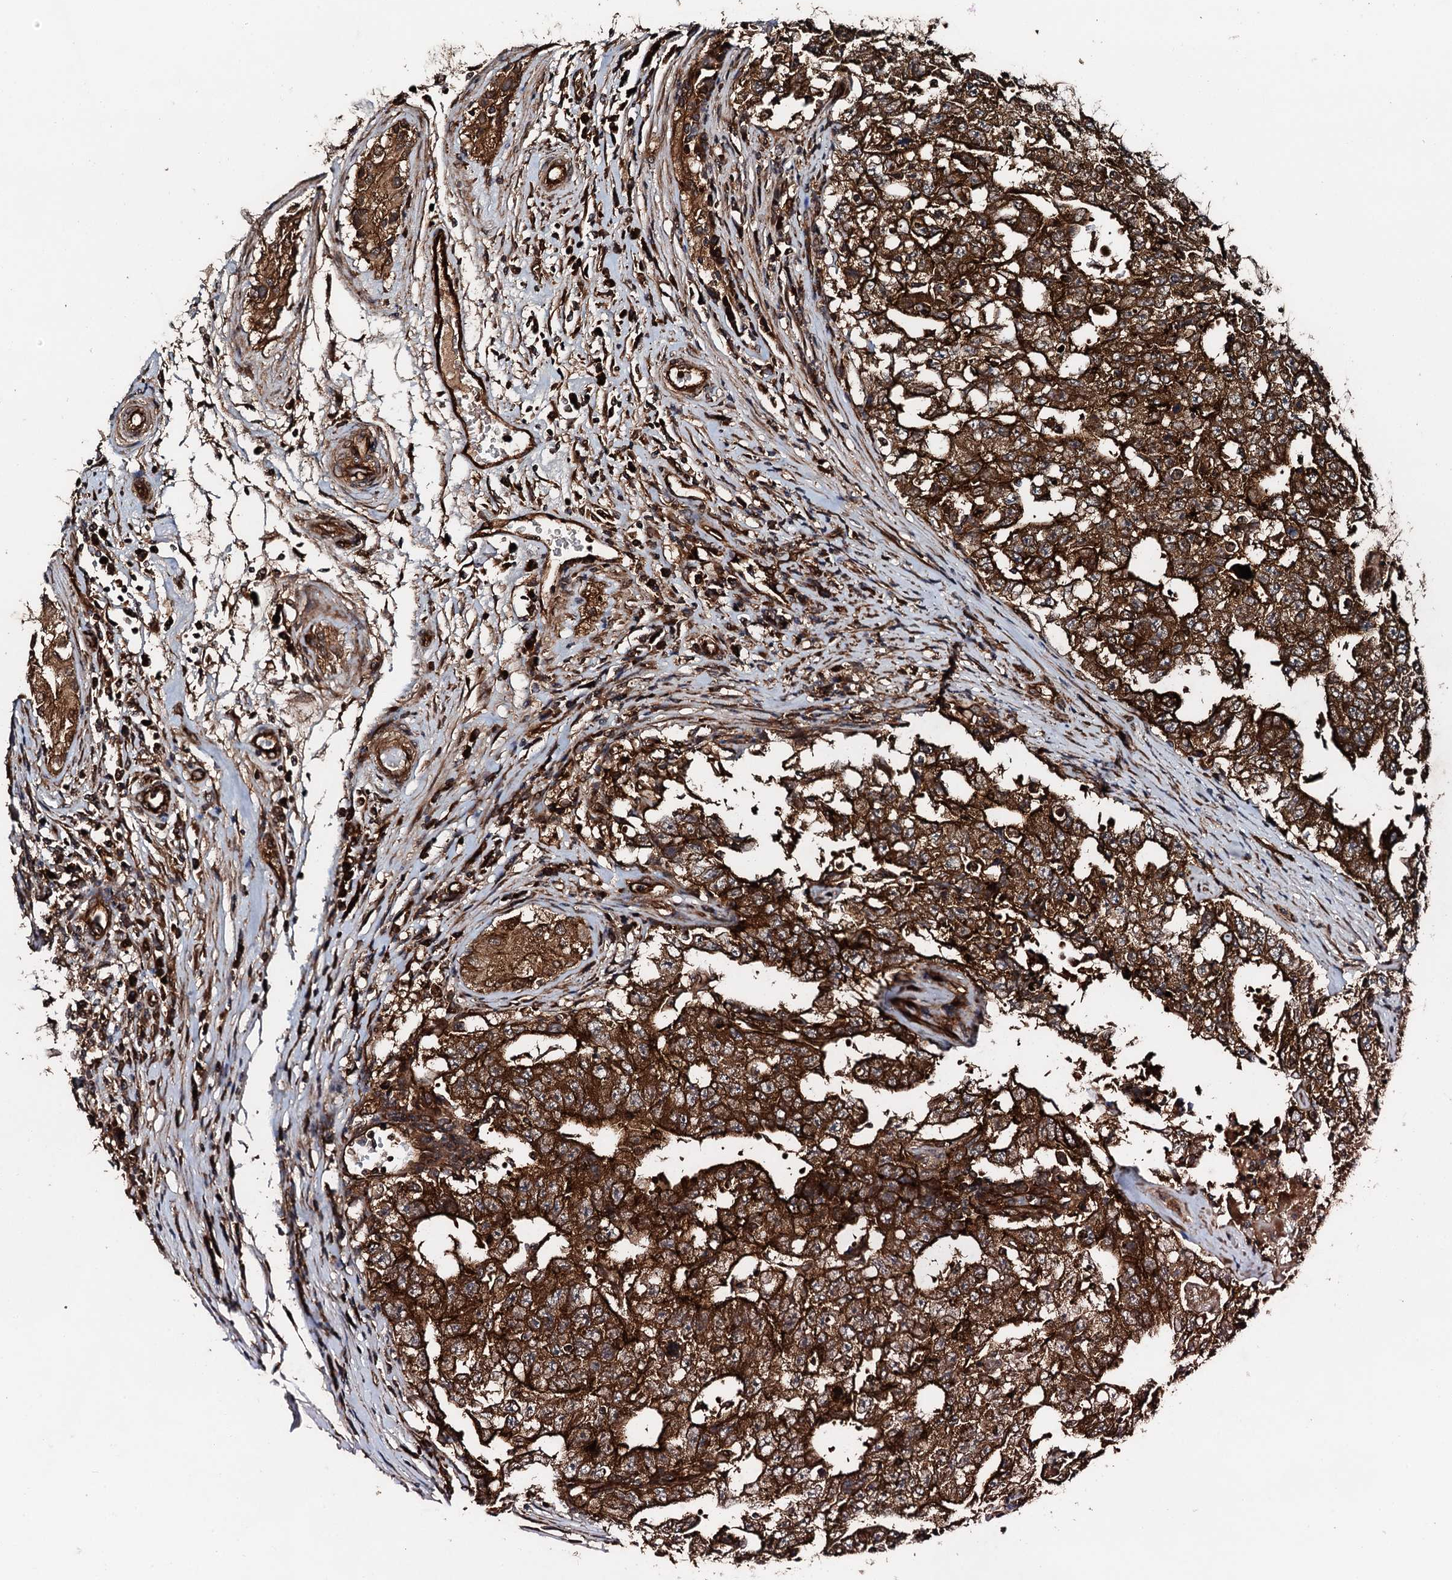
{"staining": {"intensity": "strong", "quantity": ">75%", "location": "cytoplasmic/membranous"}, "tissue": "testis cancer", "cell_type": "Tumor cells", "image_type": "cancer", "snomed": [{"axis": "morphology", "description": "Carcinoma, Embryonal, NOS"}, {"axis": "topography", "description": "Testis"}], "caption": "Immunohistochemical staining of embryonal carcinoma (testis) displays high levels of strong cytoplasmic/membranous staining in approximately >75% of tumor cells.", "gene": "FLYWCH1", "patient": {"sex": "male", "age": 26}}